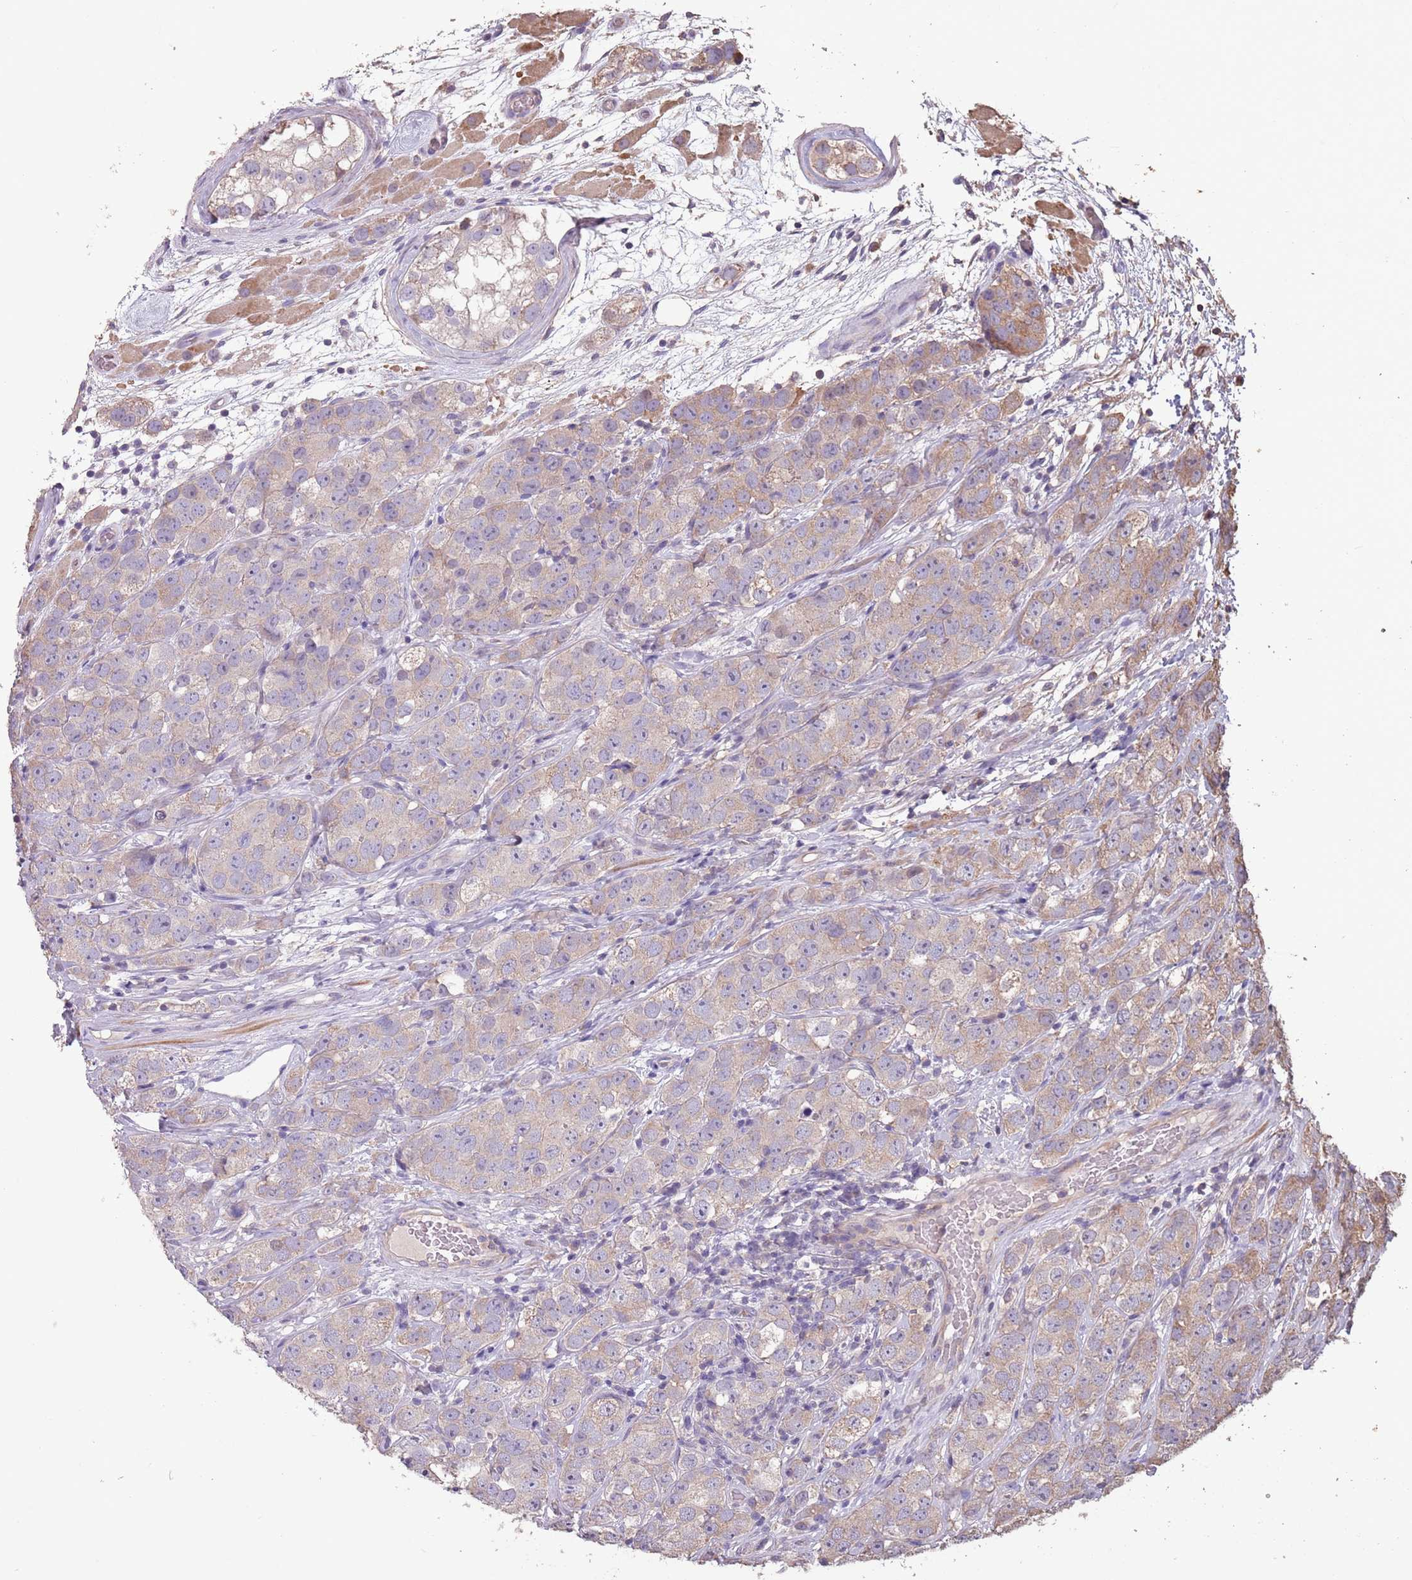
{"staining": {"intensity": "weak", "quantity": "25%-75%", "location": "cytoplasmic/membranous"}, "tissue": "testis cancer", "cell_type": "Tumor cells", "image_type": "cancer", "snomed": [{"axis": "morphology", "description": "Seminoma, NOS"}, {"axis": "topography", "description": "Testis"}], "caption": "Immunohistochemical staining of human testis cancer reveals weak cytoplasmic/membranous protein positivity in approximately 25%-75% of tumor cells.", "gene": "MBD3L1", "patient": {"sex": "male", "age": 28}}